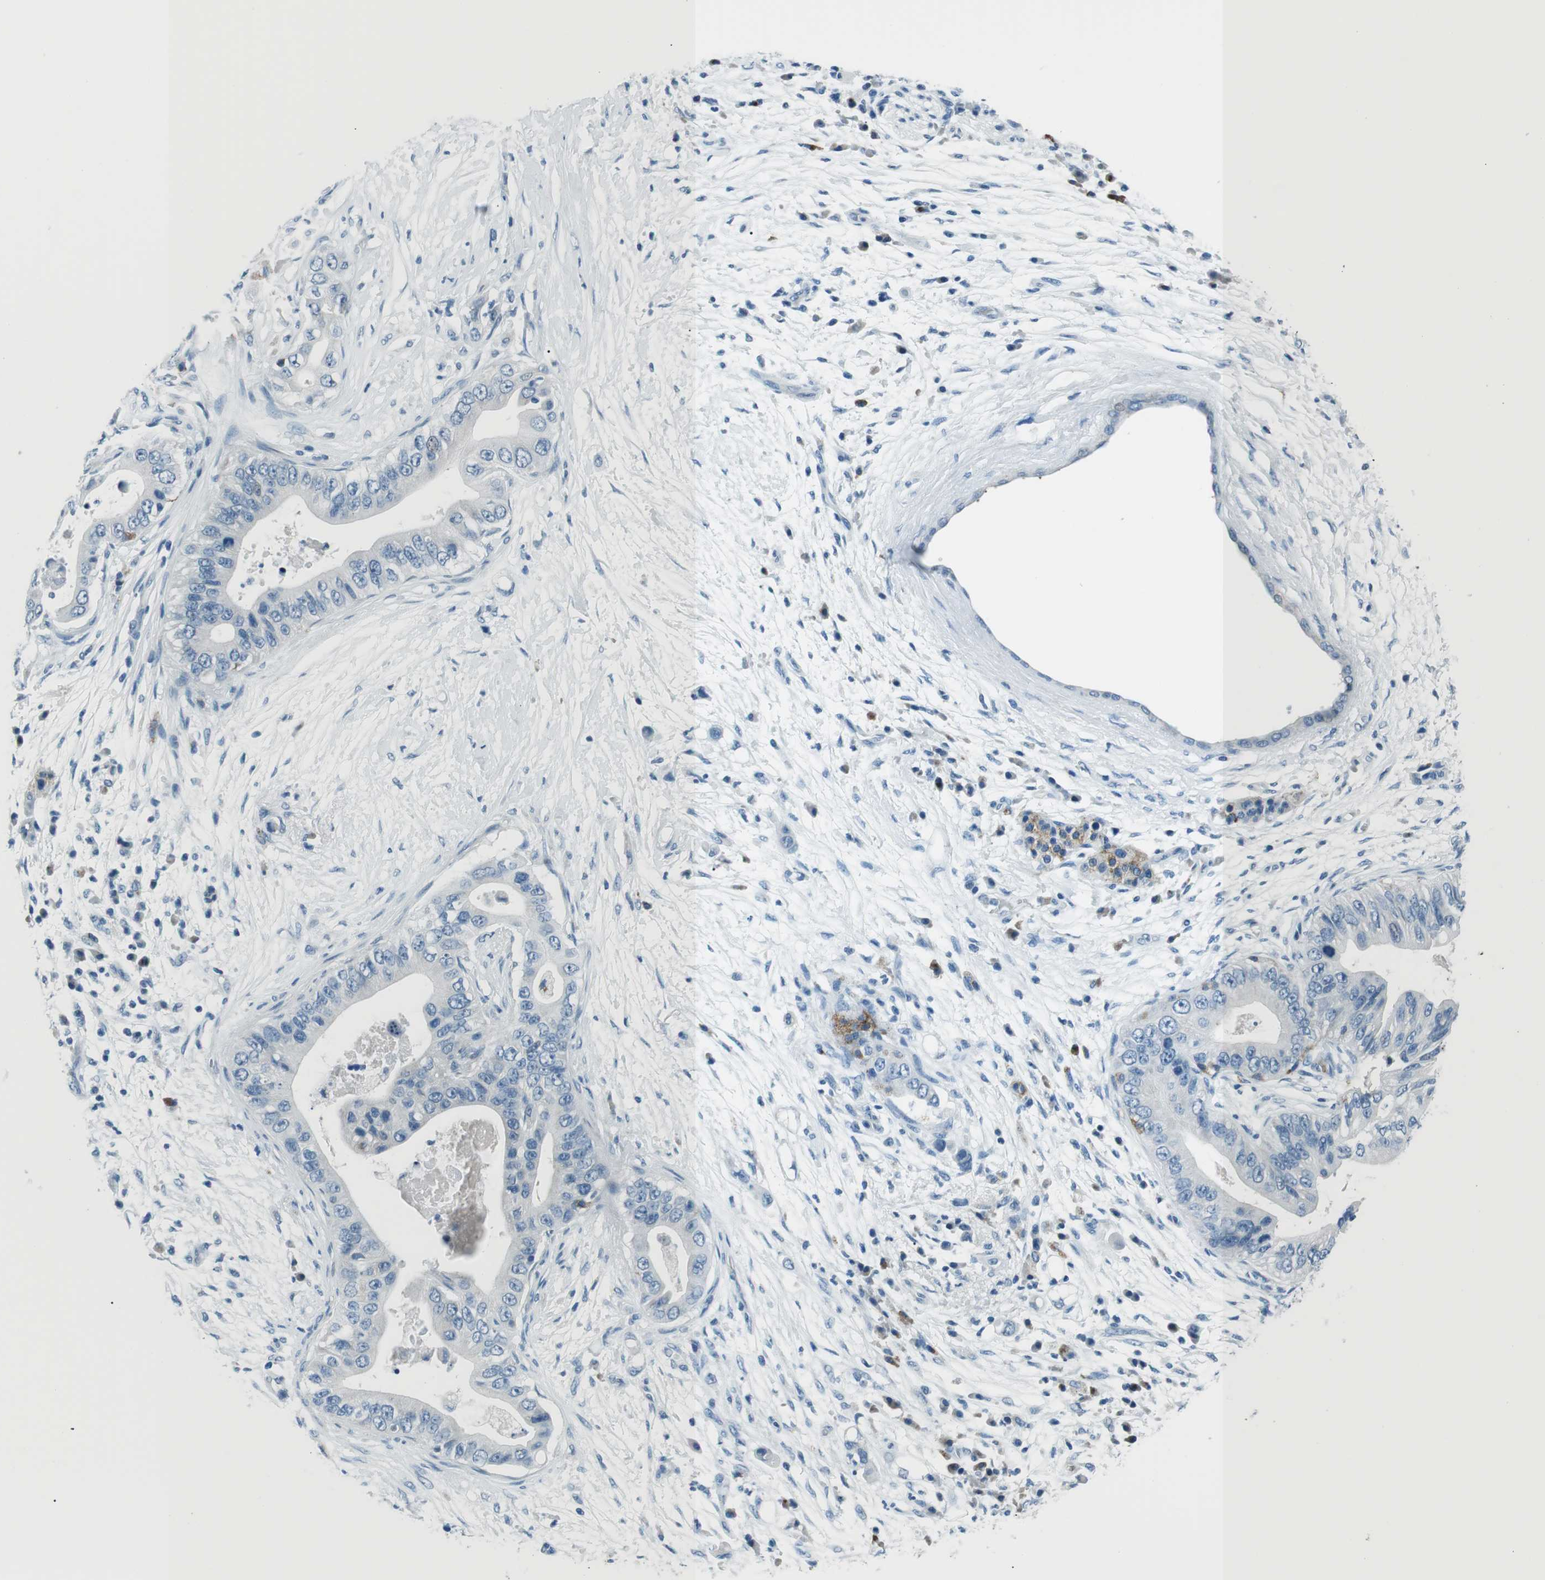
{"staining": {"intensity": "negative", "quantity": "none", "location": "none"}, "tissue": "pancreatic cancer", "cell_type": "Tumor cells", "image_type": "cancer", "snomed": [{"axis": "morphology", "description": "Adenocarcinoma, NOS"}, {"axis": "topography", "description": "Pancreas"}], "caption": "Immunohistochemistry (IHC) of human pancreatic cancer (adenocarcinoma) shows no positivity in tumor cells.", "gene": "ST6GAL1", "patient": {"sex": "male", "age": 77}}